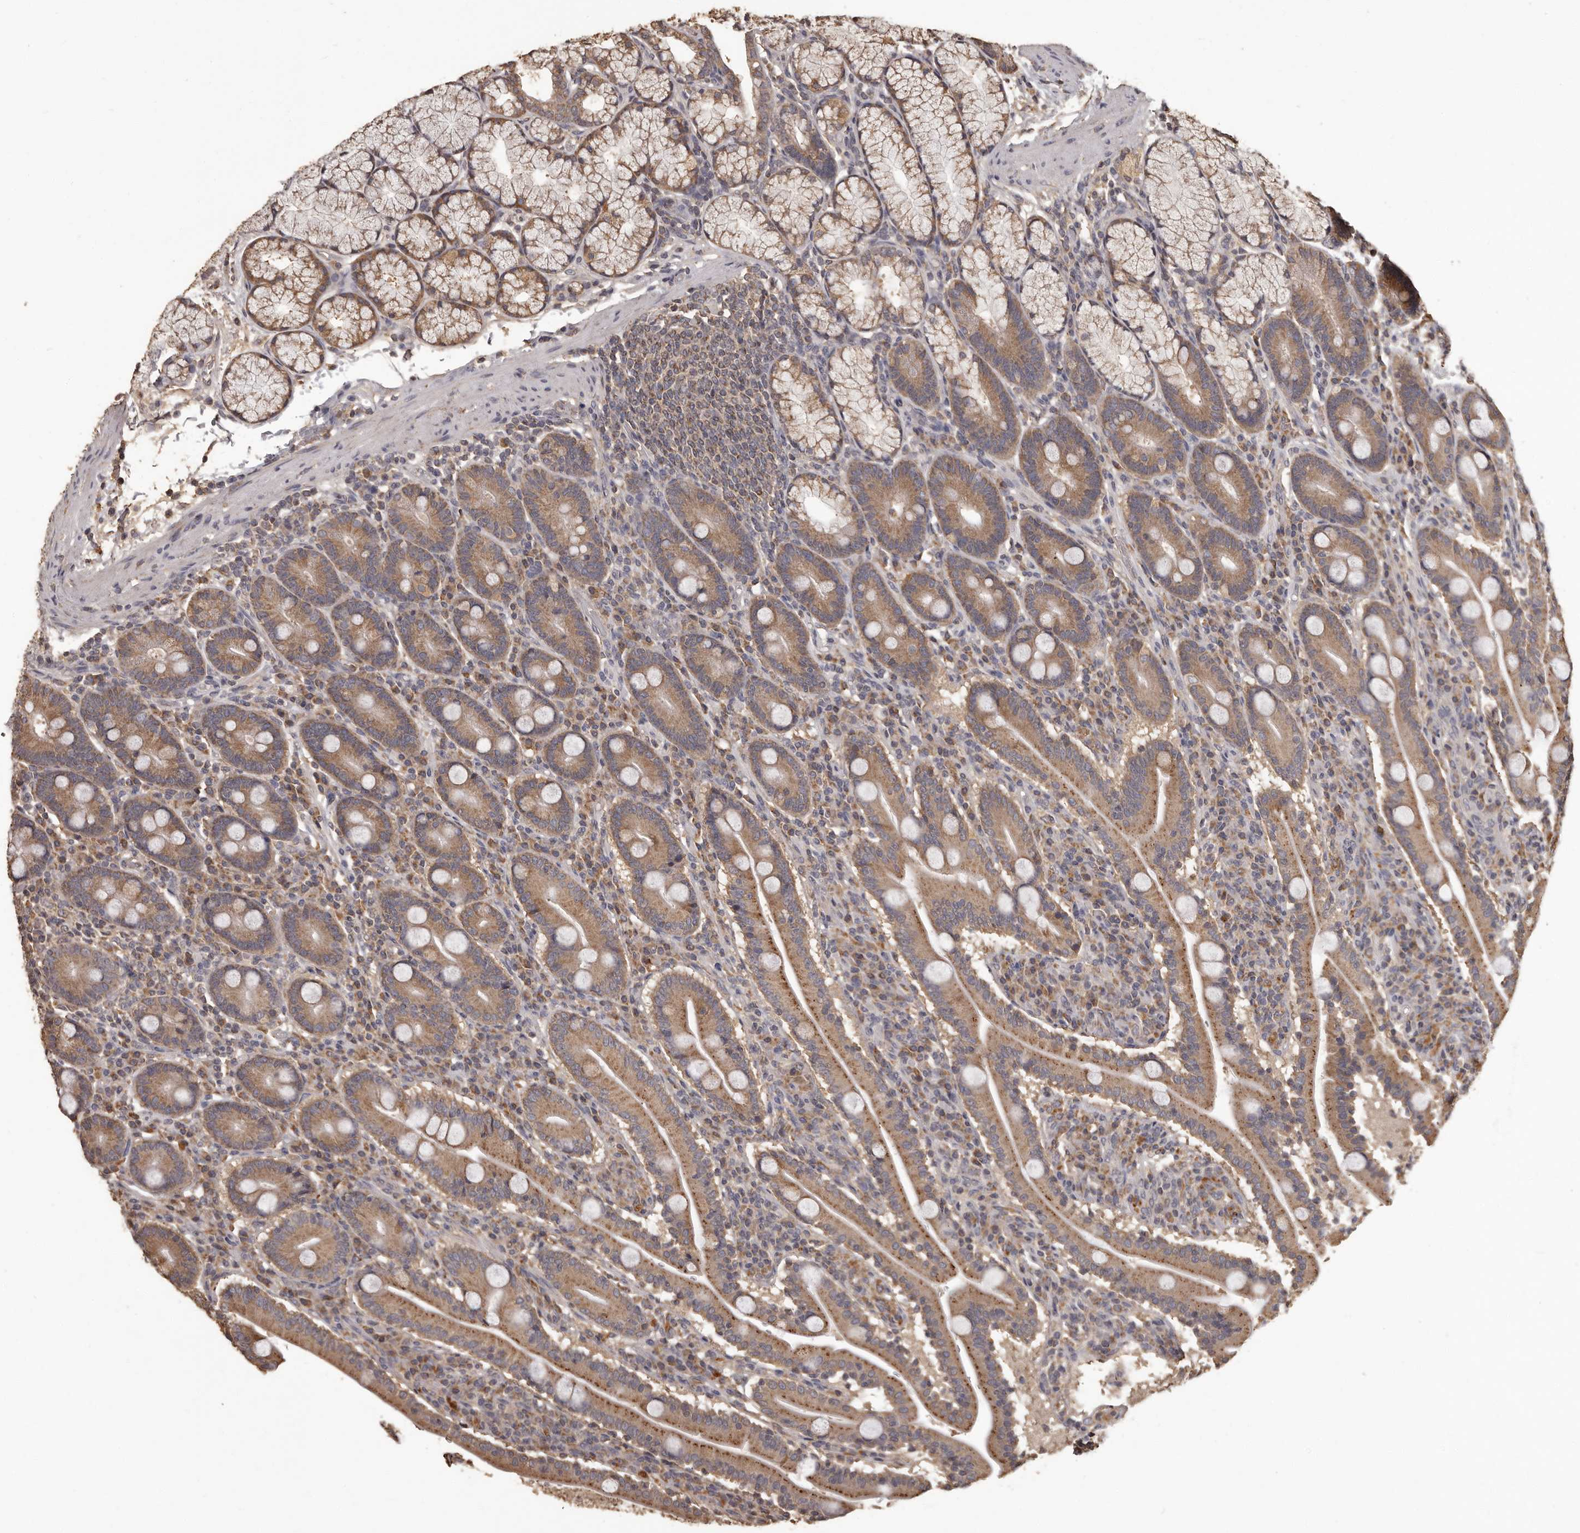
{"staining": {"intensity": "moderate", "quantity": ">75%", "location": "cytoplasmic/membranous"}, "tissue": "duodenum", "cell_type": "Glandular cells", "image_type": "normal", "snomed": [{"axis": "morphology", "description": "Normal tissue, NOS"}, {"axis": "topography", "description": "Duodenum"}], "caption": "Duodenum stained with immunohistochemistry (IHC) displays moderate cytoplasmic/membranous expression in about >75% of glandular cells.", "gene": "MGAT5", "patient": {"sex": "male", "age": 35}}